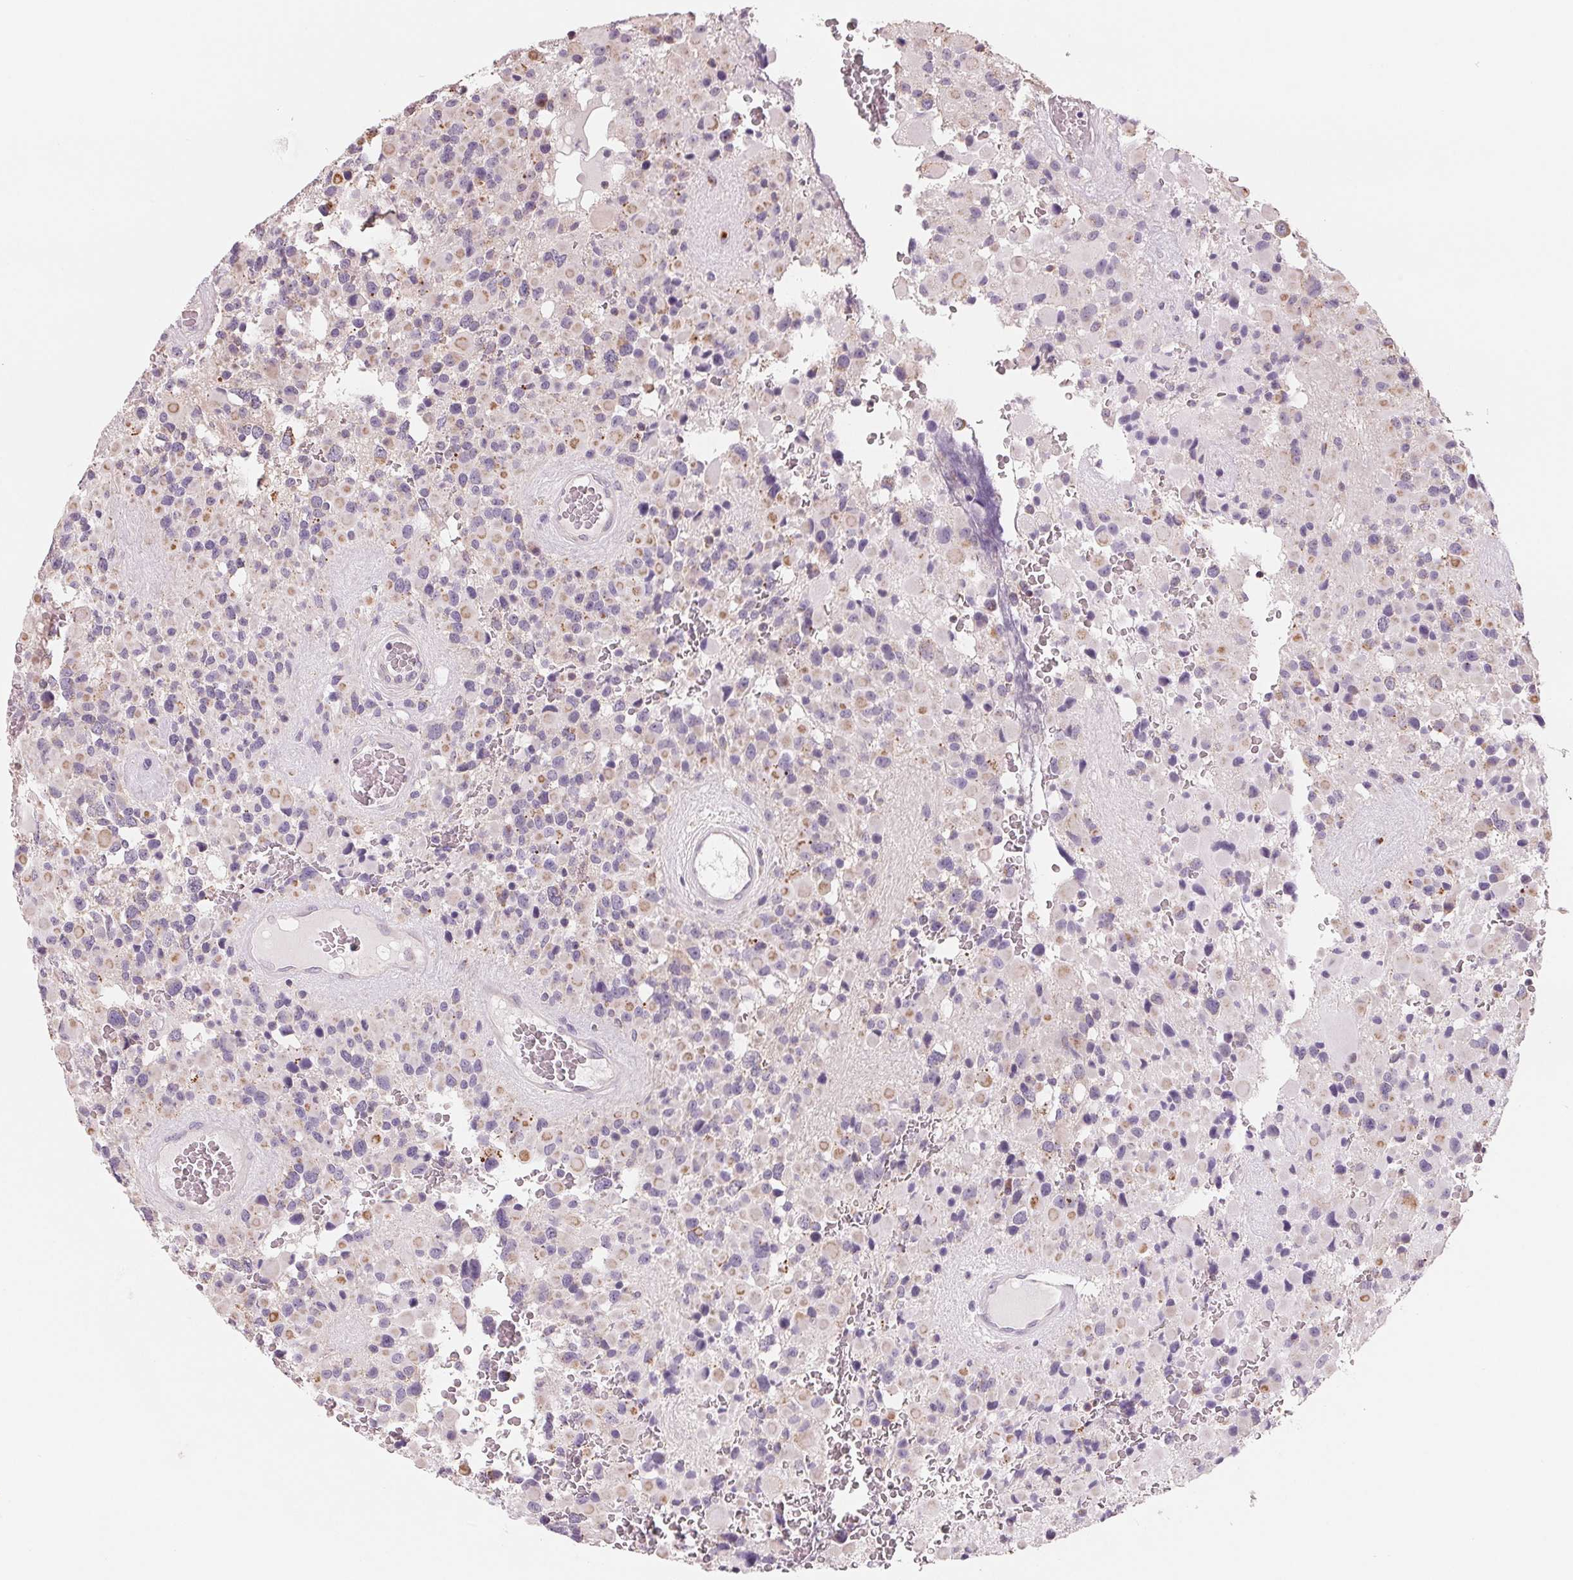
{"staining": {"intensity": "negative", "quantity": "none", "location": "none"}, "tissue": "glioma", "cell_type": "Tumor cells", "image_type": "cancer", "snomed": [{"axis": "morphology", "description": "Glioma, malignant, High grade"}, {"axis": "topography", "description": "Brain"}], "caption": "High magnification brightfield microscopy of glioma stained with DAB (brown) and counterstained with hematoxylin (blue): tumor cells show no significant positivity.", "gene": "VTCN1", "patient": {"sex": "female", "age": 40}}